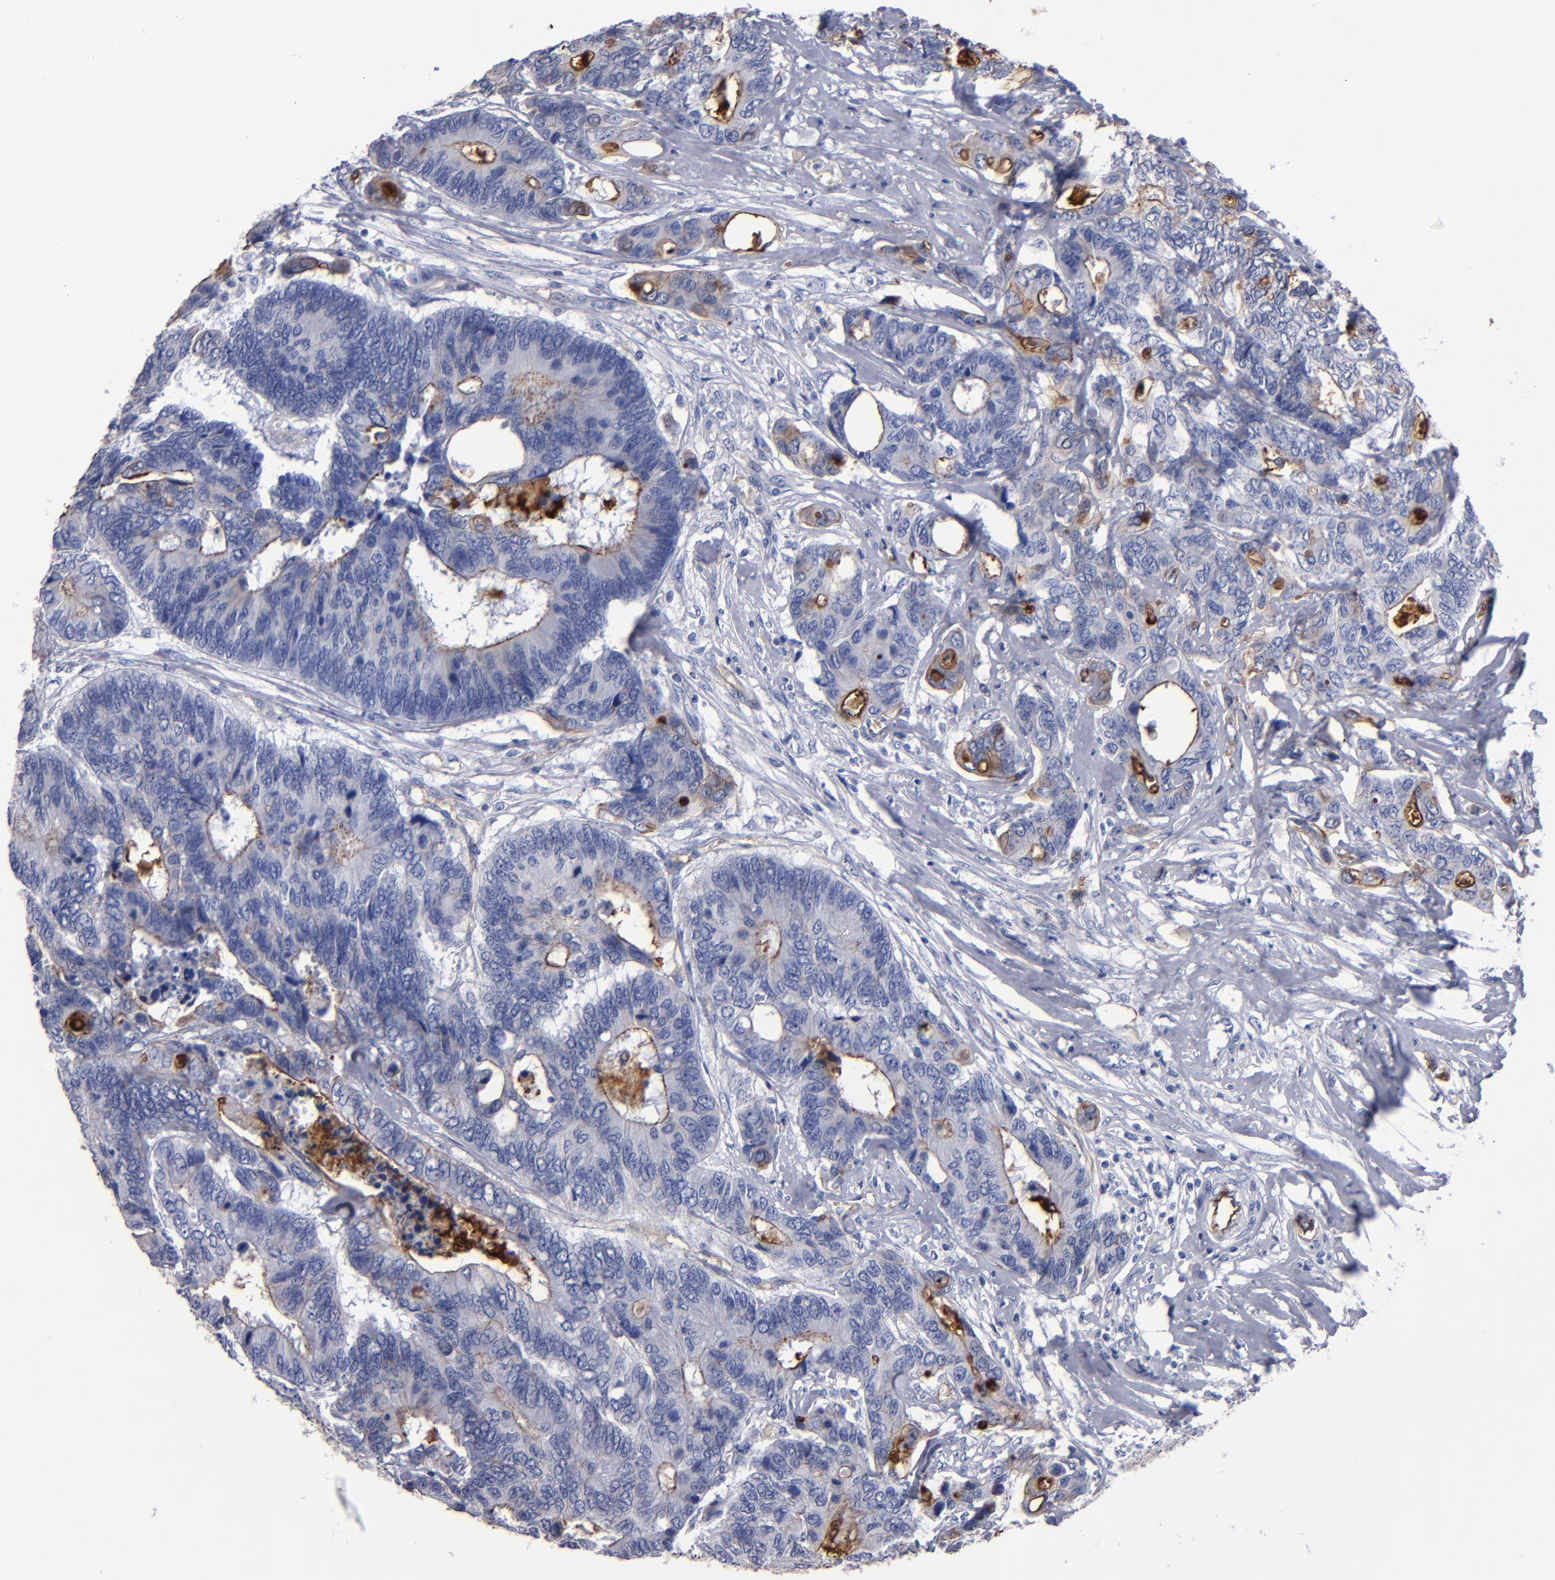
{"staining": {"intensity": "negative", "quantity": "none", "location": "none"}, "tissue": "colorectal cancer", "cell_type": "Tumor cells", "image_type": "cancer", "snomed": [{"axis": "morphology", "description": "Adenocarcinoma, NOS"}, {"axis": "topography", "description": "Rectum"}], "caption": "Human colorectal cancer (adenocarcinoma) stained for a protein using IHC reveals no expression in tumor cells.", "gene": "TM4SF1", "patient": {"sex": "male", "age": 55}}